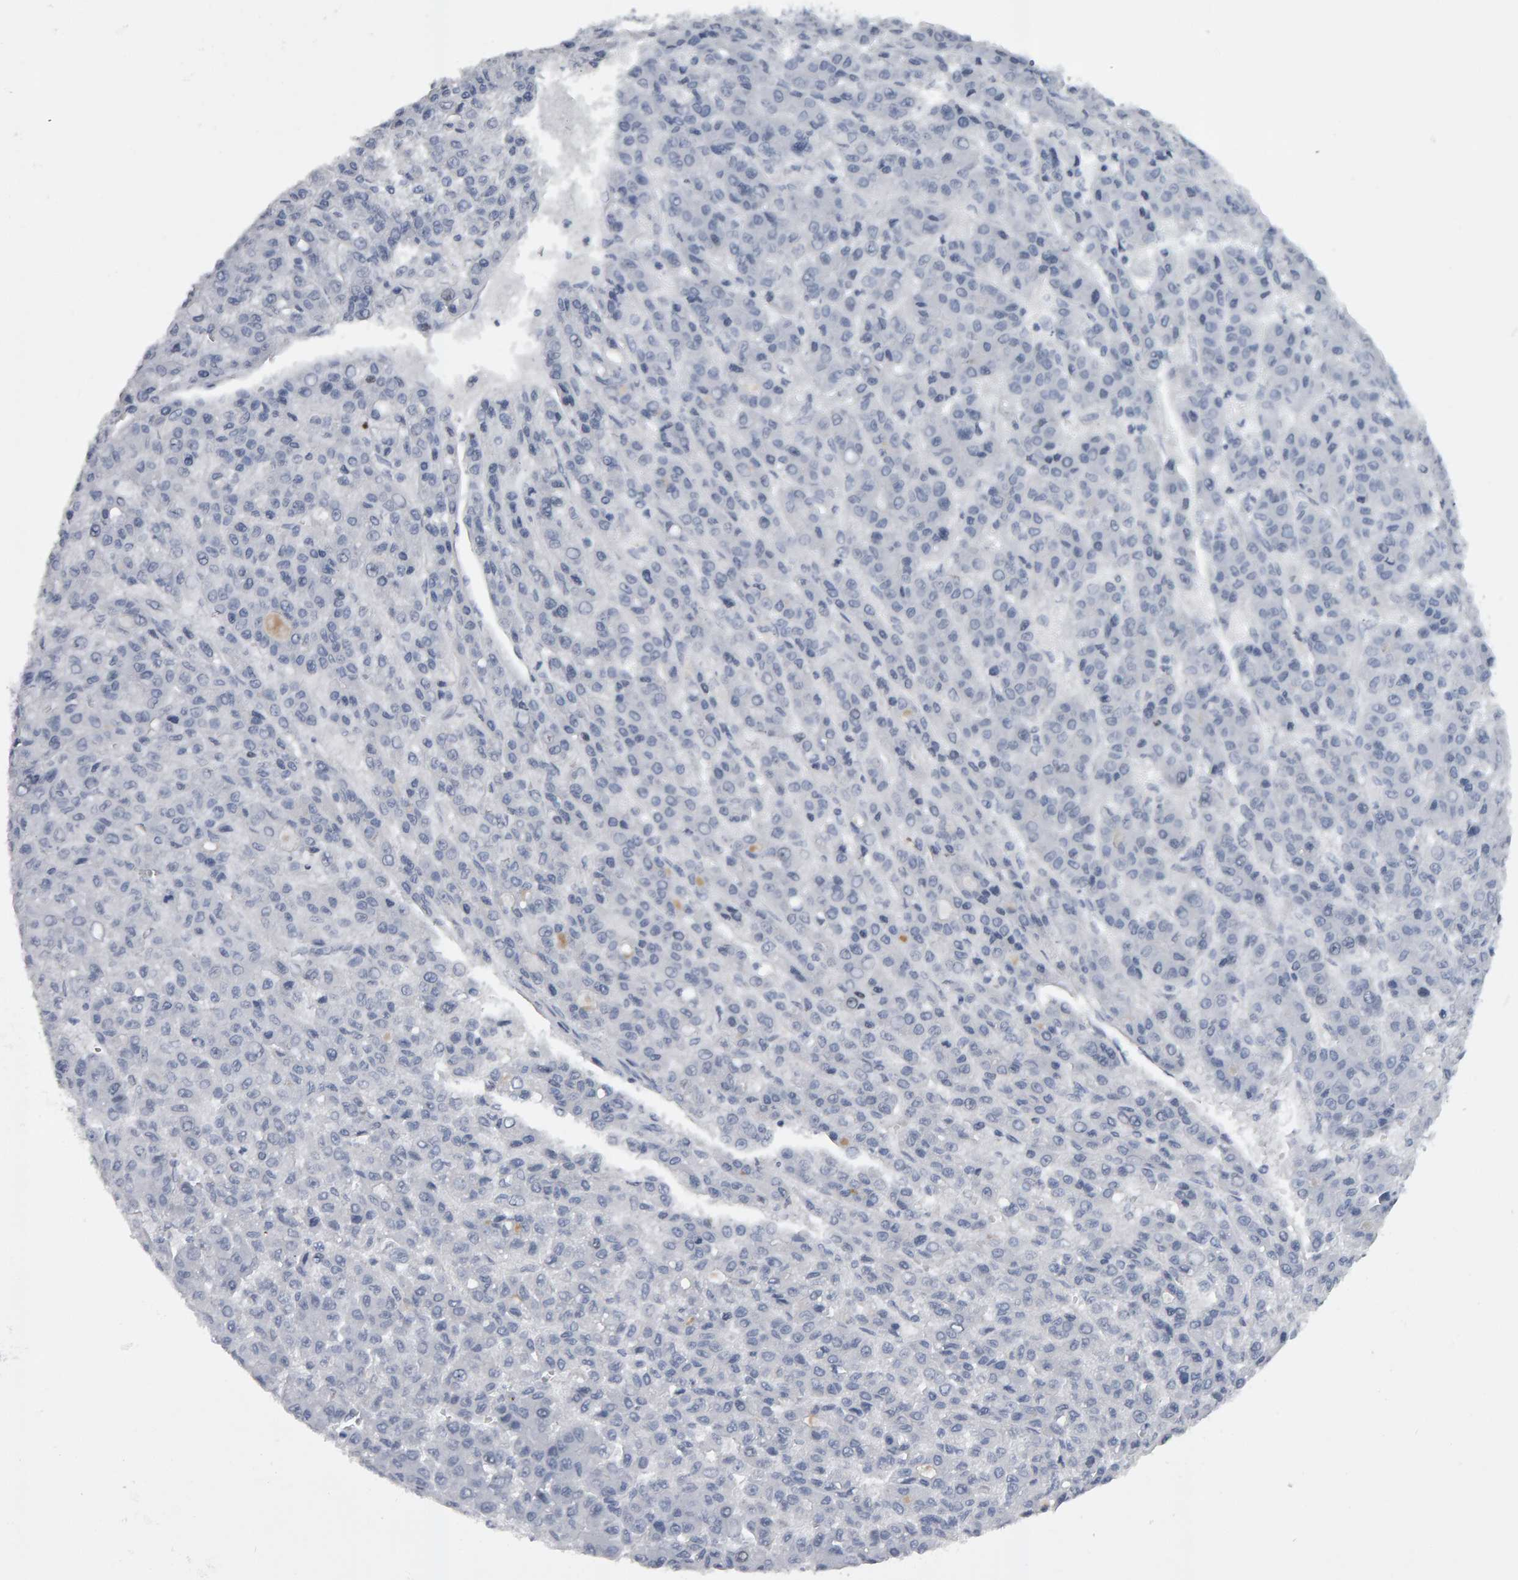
{"staining": {"intensity": "negative", "quantity": "none", "location": "none"}, "tissue": "liver cancer", "cell_type": "Tumor cells", "image_type": "cancer", "snomed": [{"axis": "morphology", "description": "Carcinoma, Hepatocellular, NOS"}, {"axis": "topography", "description": "Liver"}], "caption": "A photomicrograph of liver hepatocellular carcinoma stained for a protein reveals no brown staining in tumor cells. (Brightfield microscopy of DAB immunohistochemistry (IHC) at high magnification).", "gene": "IPO8", "patient": {"sex": "male", "age": 70}}